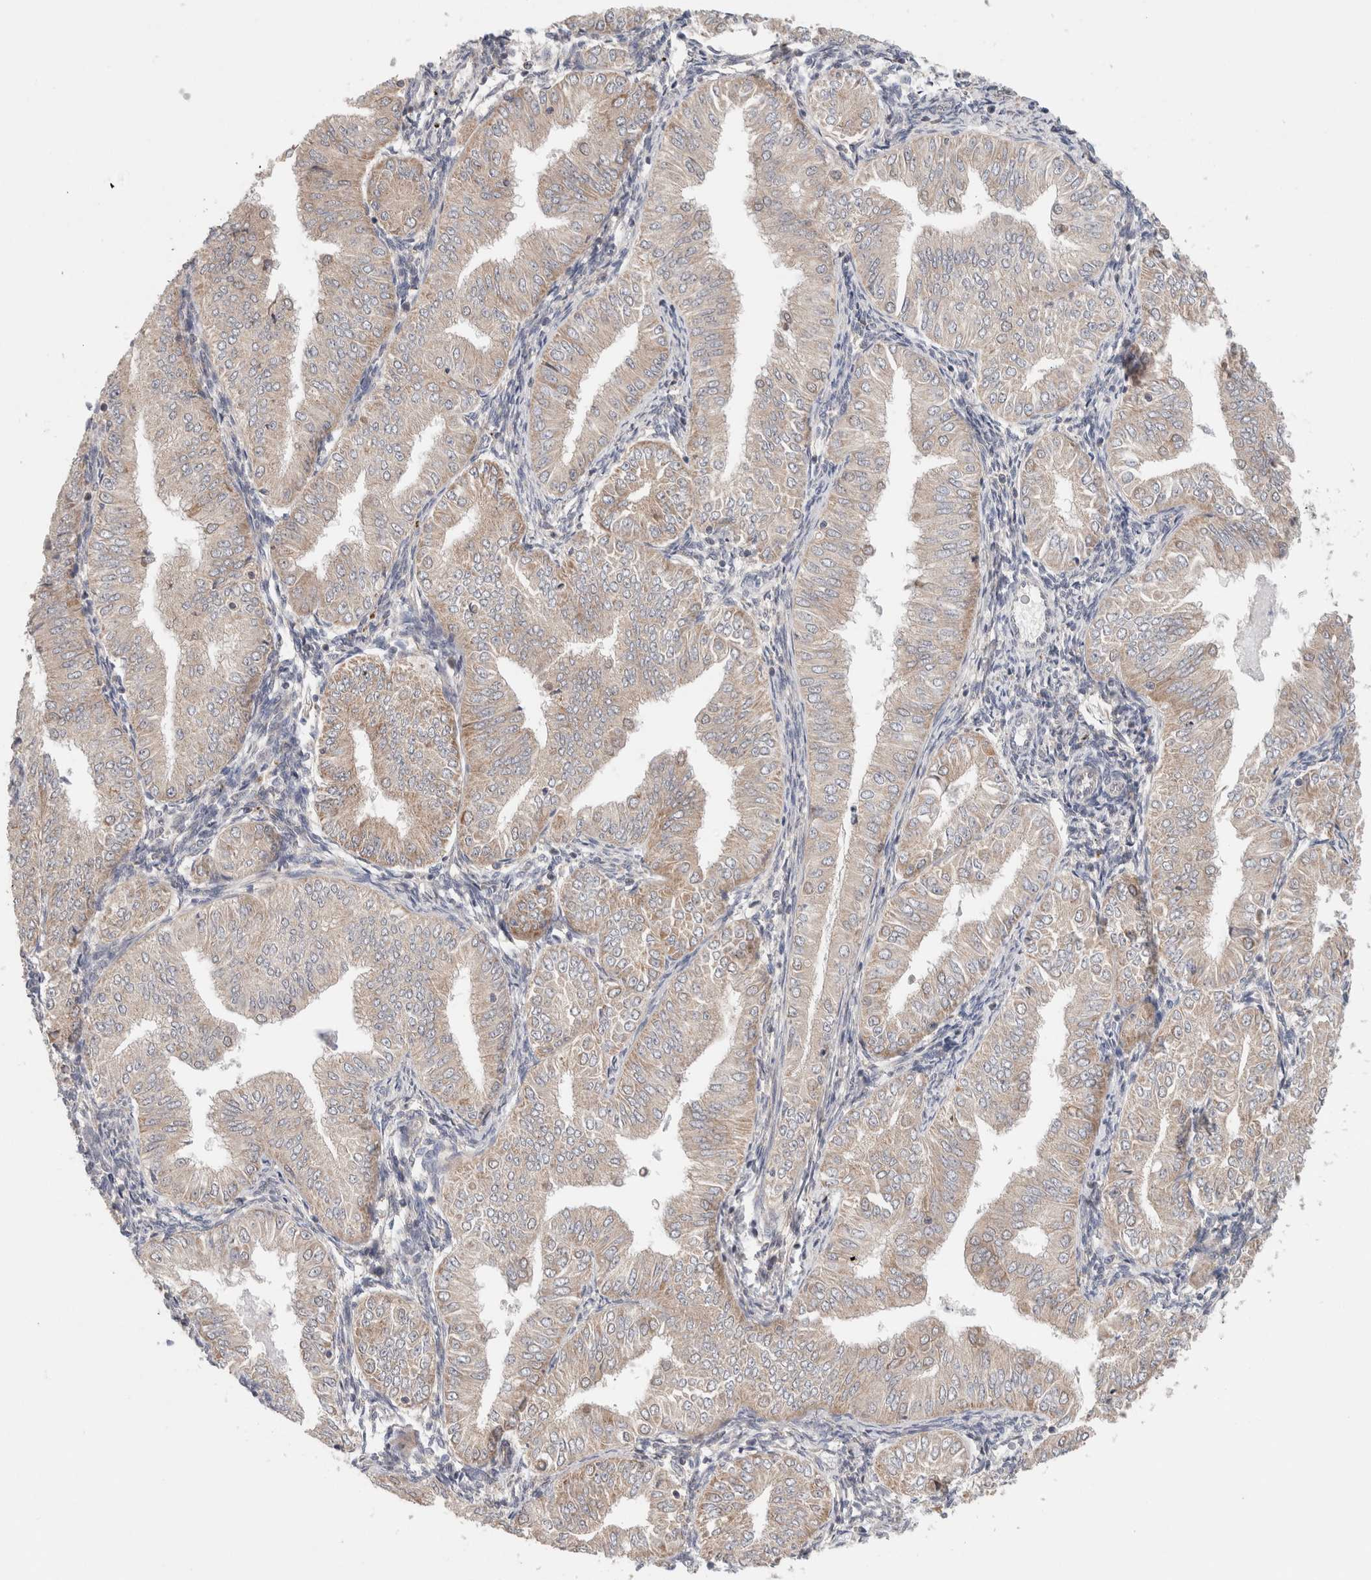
{"staining": {"intensity": "weak", "quantity": "<25%", "location": "cytoplasmic/membranous"}, "tissue": "endometrial cancer", "cell_type": "Tumor cells", "image_type": "cancer", "snomed": [{"axis": "morphology", "description": "Normal tissue, NOS"}, {"axis": "morphology", "description": "Adenocarcinoma, NOS"}, {"axis": "topography", "description": "Endometrium"}], "caption": "This is an immunohistochemistry (IHC) photomicrograph of human endometrial cancer. There is no expression in tumor cells.", "gene": "ERI3", "patient": {"sex": "female", "age": 53}}